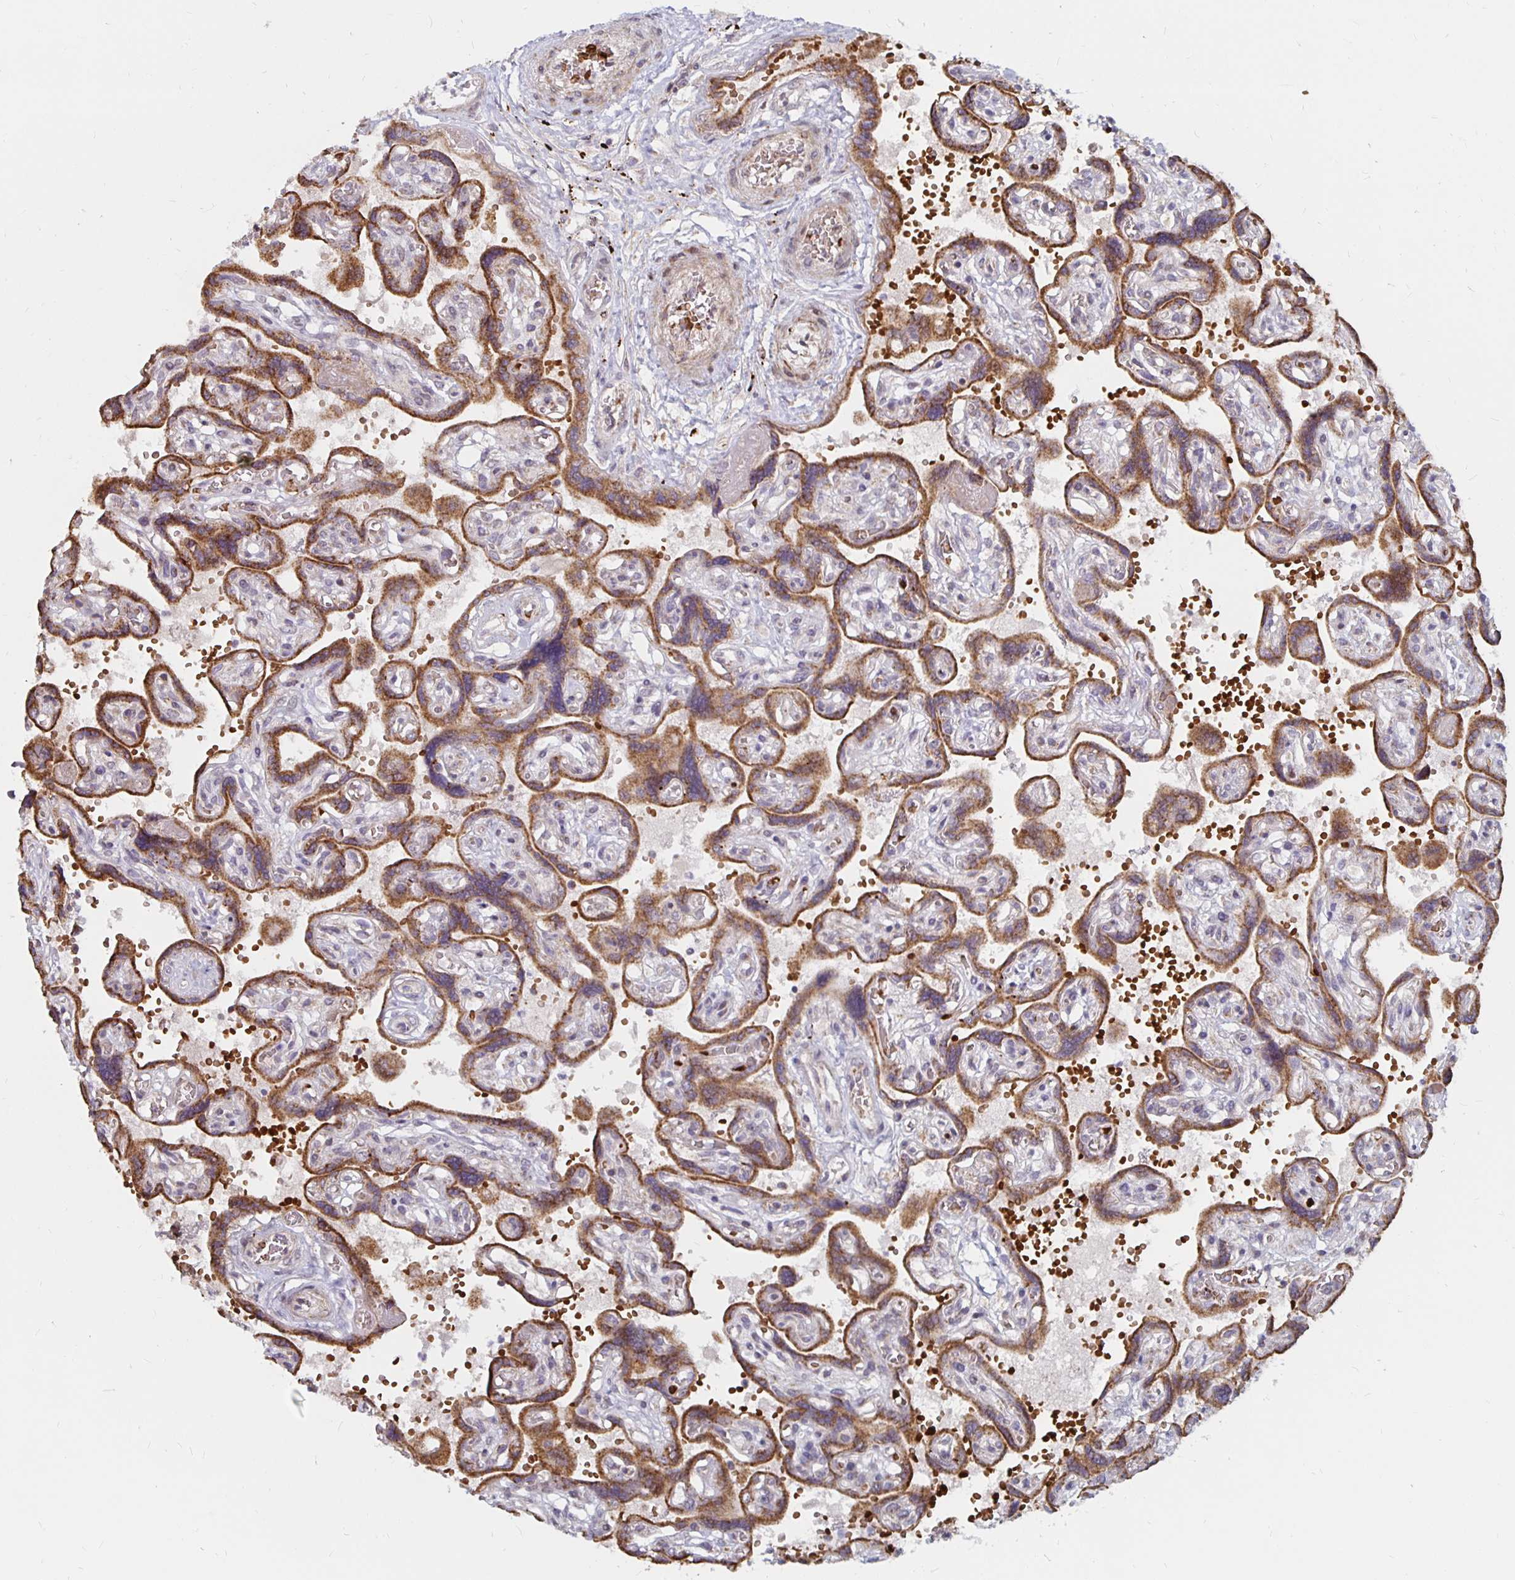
{"staining": {"intensity": "moderate", "quantity": ">75%", "location": "cytoplasmic/membranous"}, "tissue": "placenta", "cell_type": "Decidual cells", "image_type": "normal", "snomed": [{"axis": "morphology", "description": "Normal tissue, NOS"}, {"axis": "topography", "description": "Placenta"}], "caption": "This is a micrograph of immunohistochemistry (IHC) staining of normal placenta, which shows moderate expression in the cytoplasmic/membranous of decidual cells.", "gene": "MRPL28", "patient": {"sex": "female", "age": 32}}